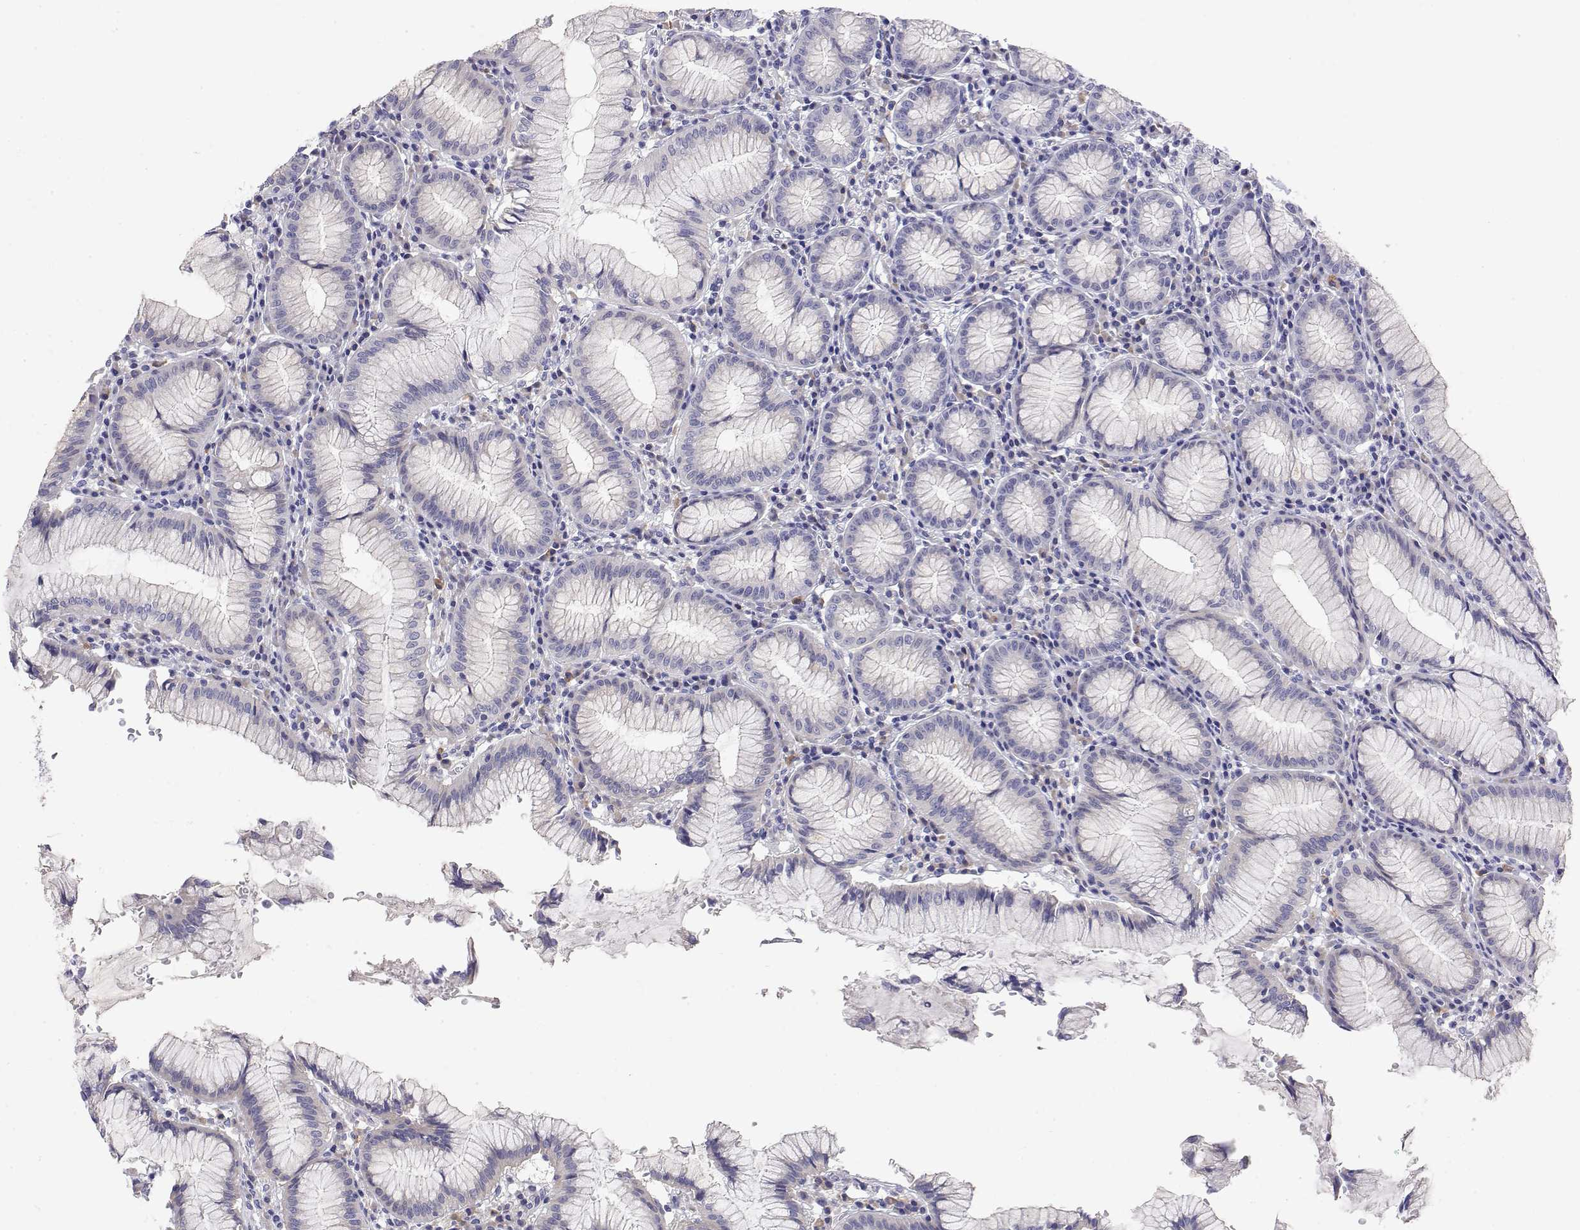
{"staining": {"intensity": "negative", "quantity": "none", "location": "none"}, "tissue": "stomach", "cell_type": "Glandular cells", "image_type": "normal", "snomed": [{"axis": "morphology", "description": "Normal tissue, NOS"}, {"axis": "topography", "description": "Stomach"}], "caption": "The immunohistochemistry (IHC) photomicrograph has no significant staining in glandular cells of stomach.", "gene": "LY6D", "patient": {"sex": "male", "age": 55}}